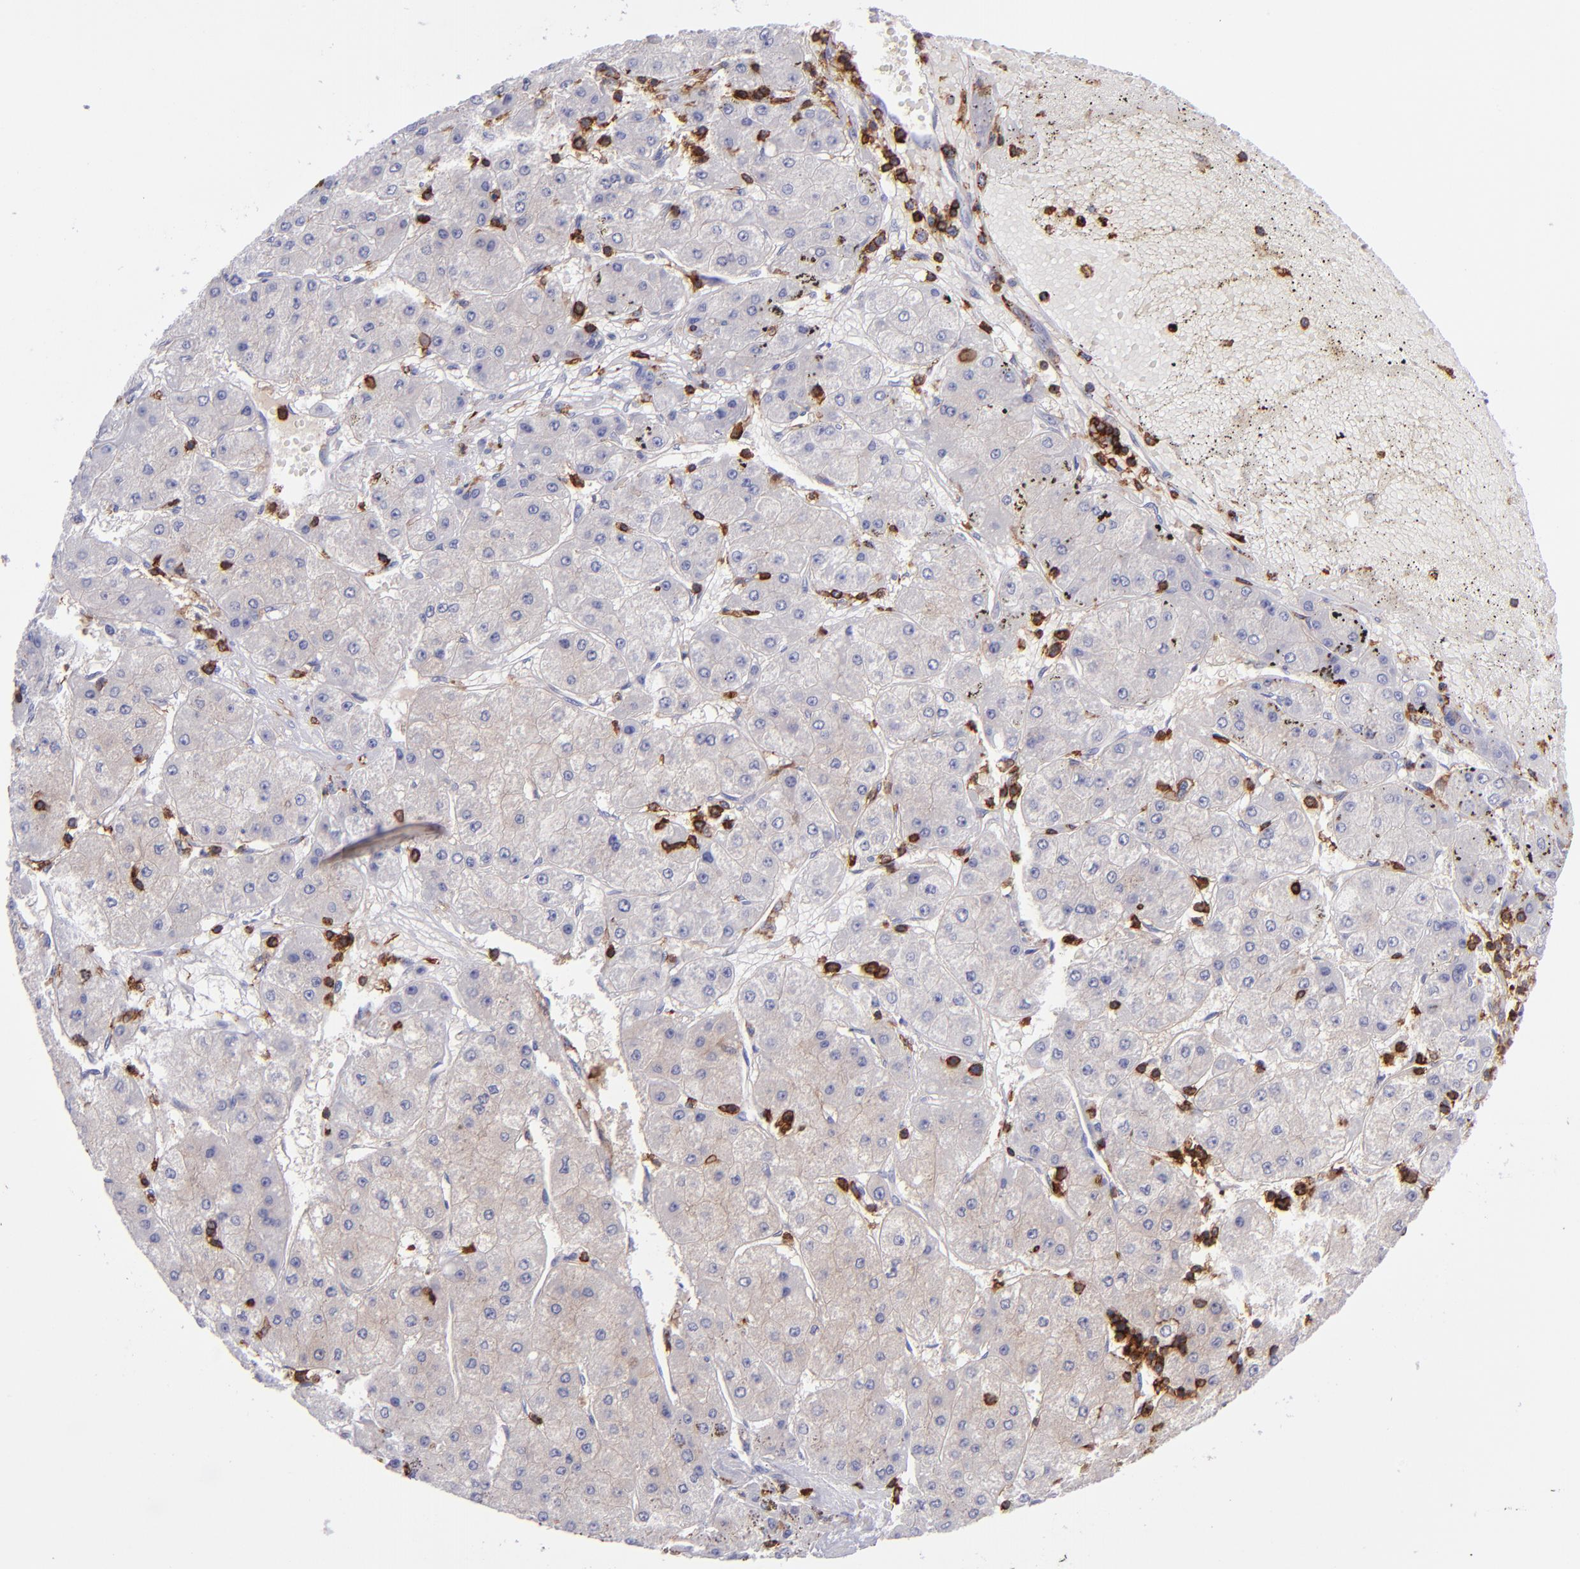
{"staining": {"intensity": "weak", "quantity": "25%-75%", "location": "cytoplasmic/membranous"}, "tissue": "liver cancer", "cell_type": "Tumor cells", "image_type": "cancer", "snomed": [{"axis": "morphology", "description": "Carcinoma, Hepatocellular, NOS"}, {"axis": "topography", "description": "Liver"}], "caption": "Immunohistochemistry (IHC) staining of liver cancer, which exhibits low levels of weak cytoplasmic/membranous staining in about 25%-75% of tumor cells indicating weak cytoplasmic/membranous protein expression. The staining was performed using DAB (3,3'-diaminobenzidine) (brown) for protein detection and nuclei were counterstained in hematoxylin (blue).", "gene": "ICAM3", "patient": {"sex": "female", "age": 52}}